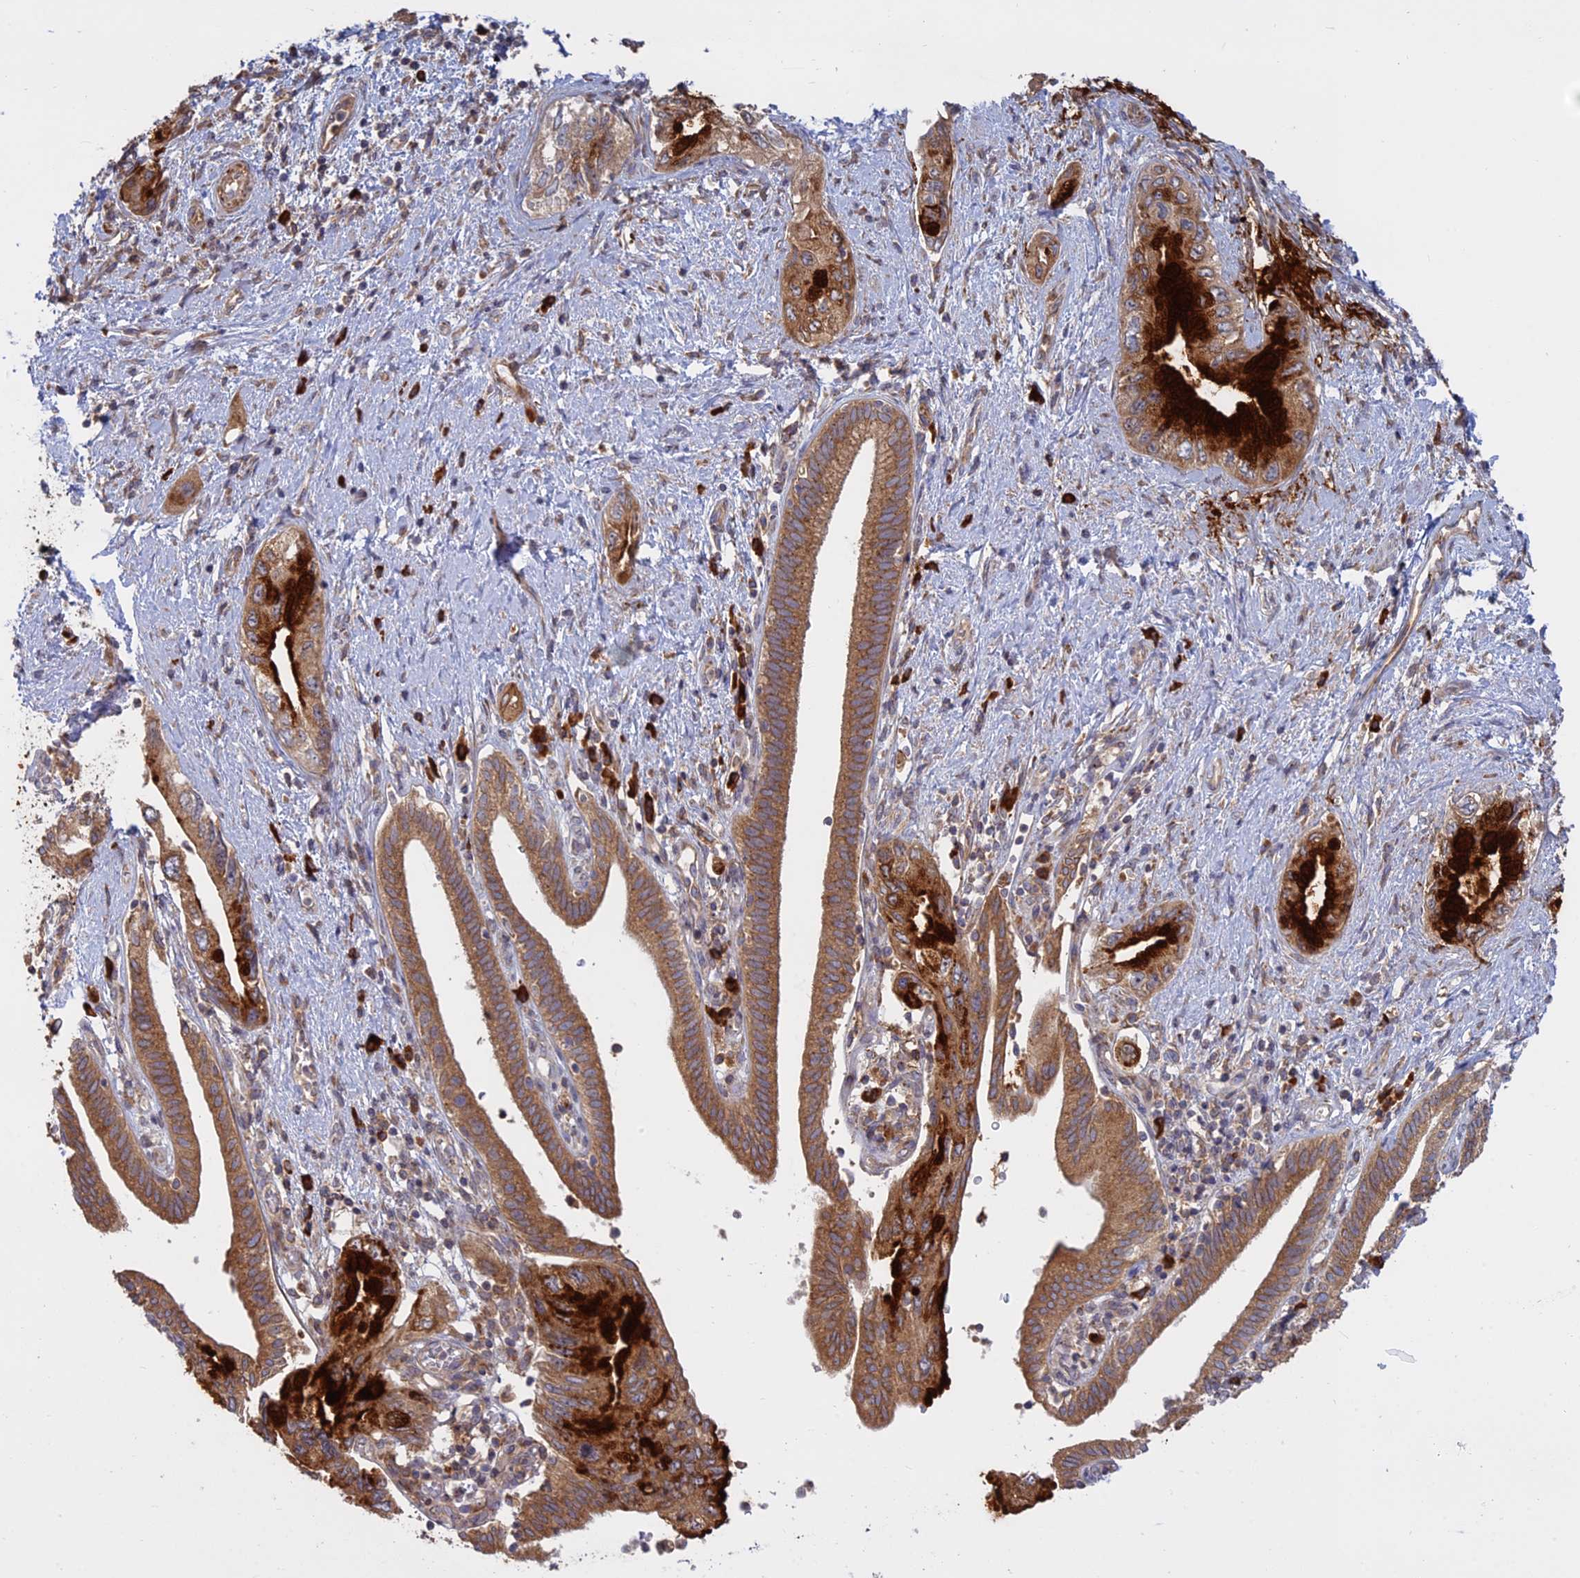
{"staining": {"intensity": "strong", "quantity": "25%-75%", "location": "cytoplasmic/membranous"}, "tissue": "pancreatic cancer", "cell_type": "Tumor cells", "image_type": "cancer", "snomed": [{"axis": "morphology", "description": "Adenocarcinoma, NOS"}, {"axis": "topography", "description": "Pancreas"}], "caption": "Strong cytoplasmic/membranous expression is seen in about 25%-75% of tumor cells in adenocarcinoma (pancreatic).", "gene": "TMEM208", "patient": {"sex": "female", "age": 73}}